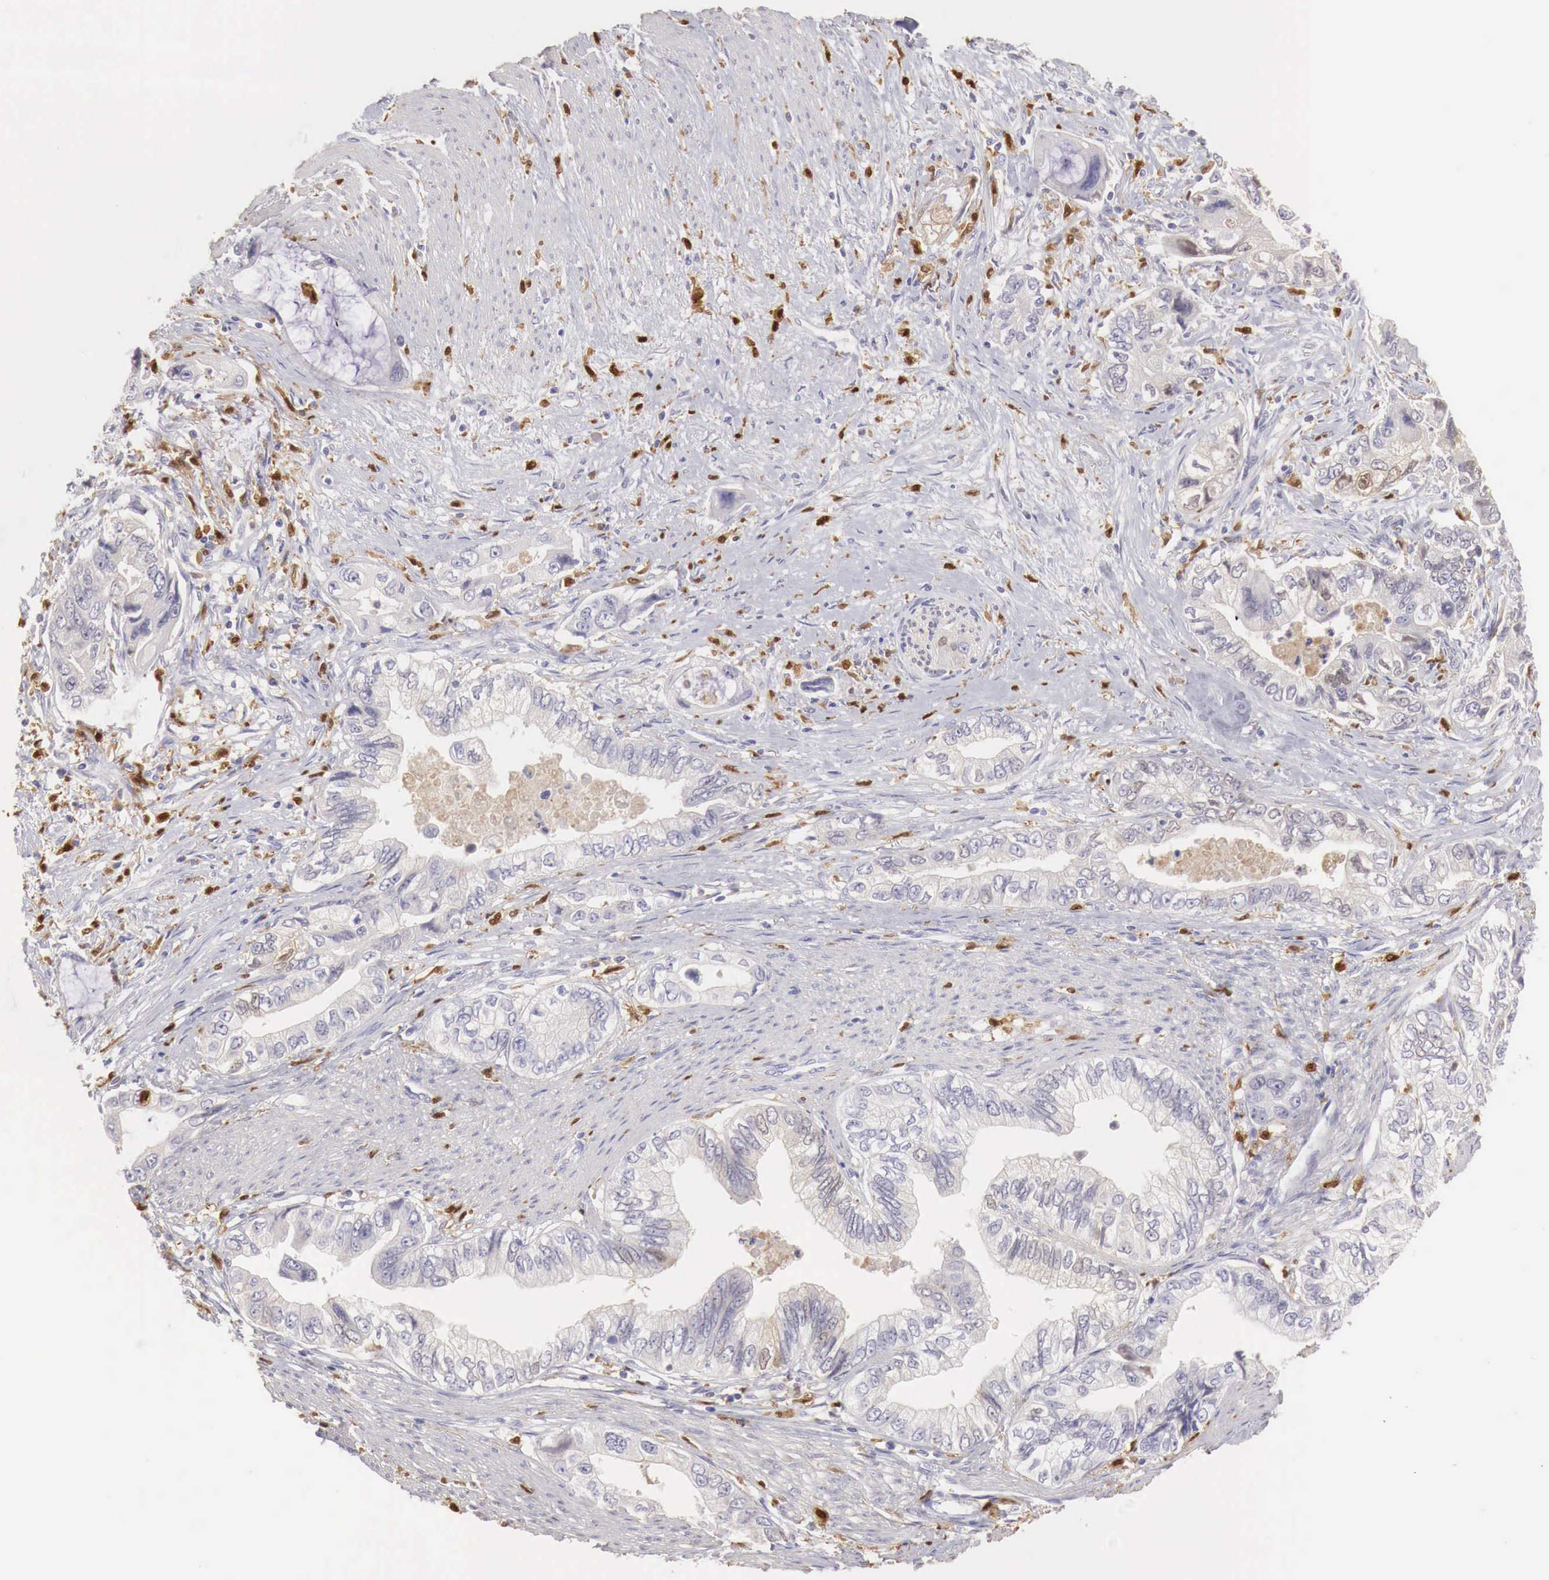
{"staining": {"intensity": "weak", "quantity": "<25%", "location": "cytoplasmic/membranous"}, "tissue": "pancreatic cancer", "cell_type": "Tumor cells", "image_type": "cancer", "snomed": [{"axis": "morphology", "description": "Adenocarcinoma, NOS"}, {"axis": "topography", "description": "Pancreas"}, {"axis": "topography", "description": "Stomach, upper"}], "caption": "A photomicrograph of human pancreatic cancer is negative for staining in tumor cells. Nuclei are stained in blue.", "gene": "RENBP", "patient": {"sex": "male", "age": 77}}